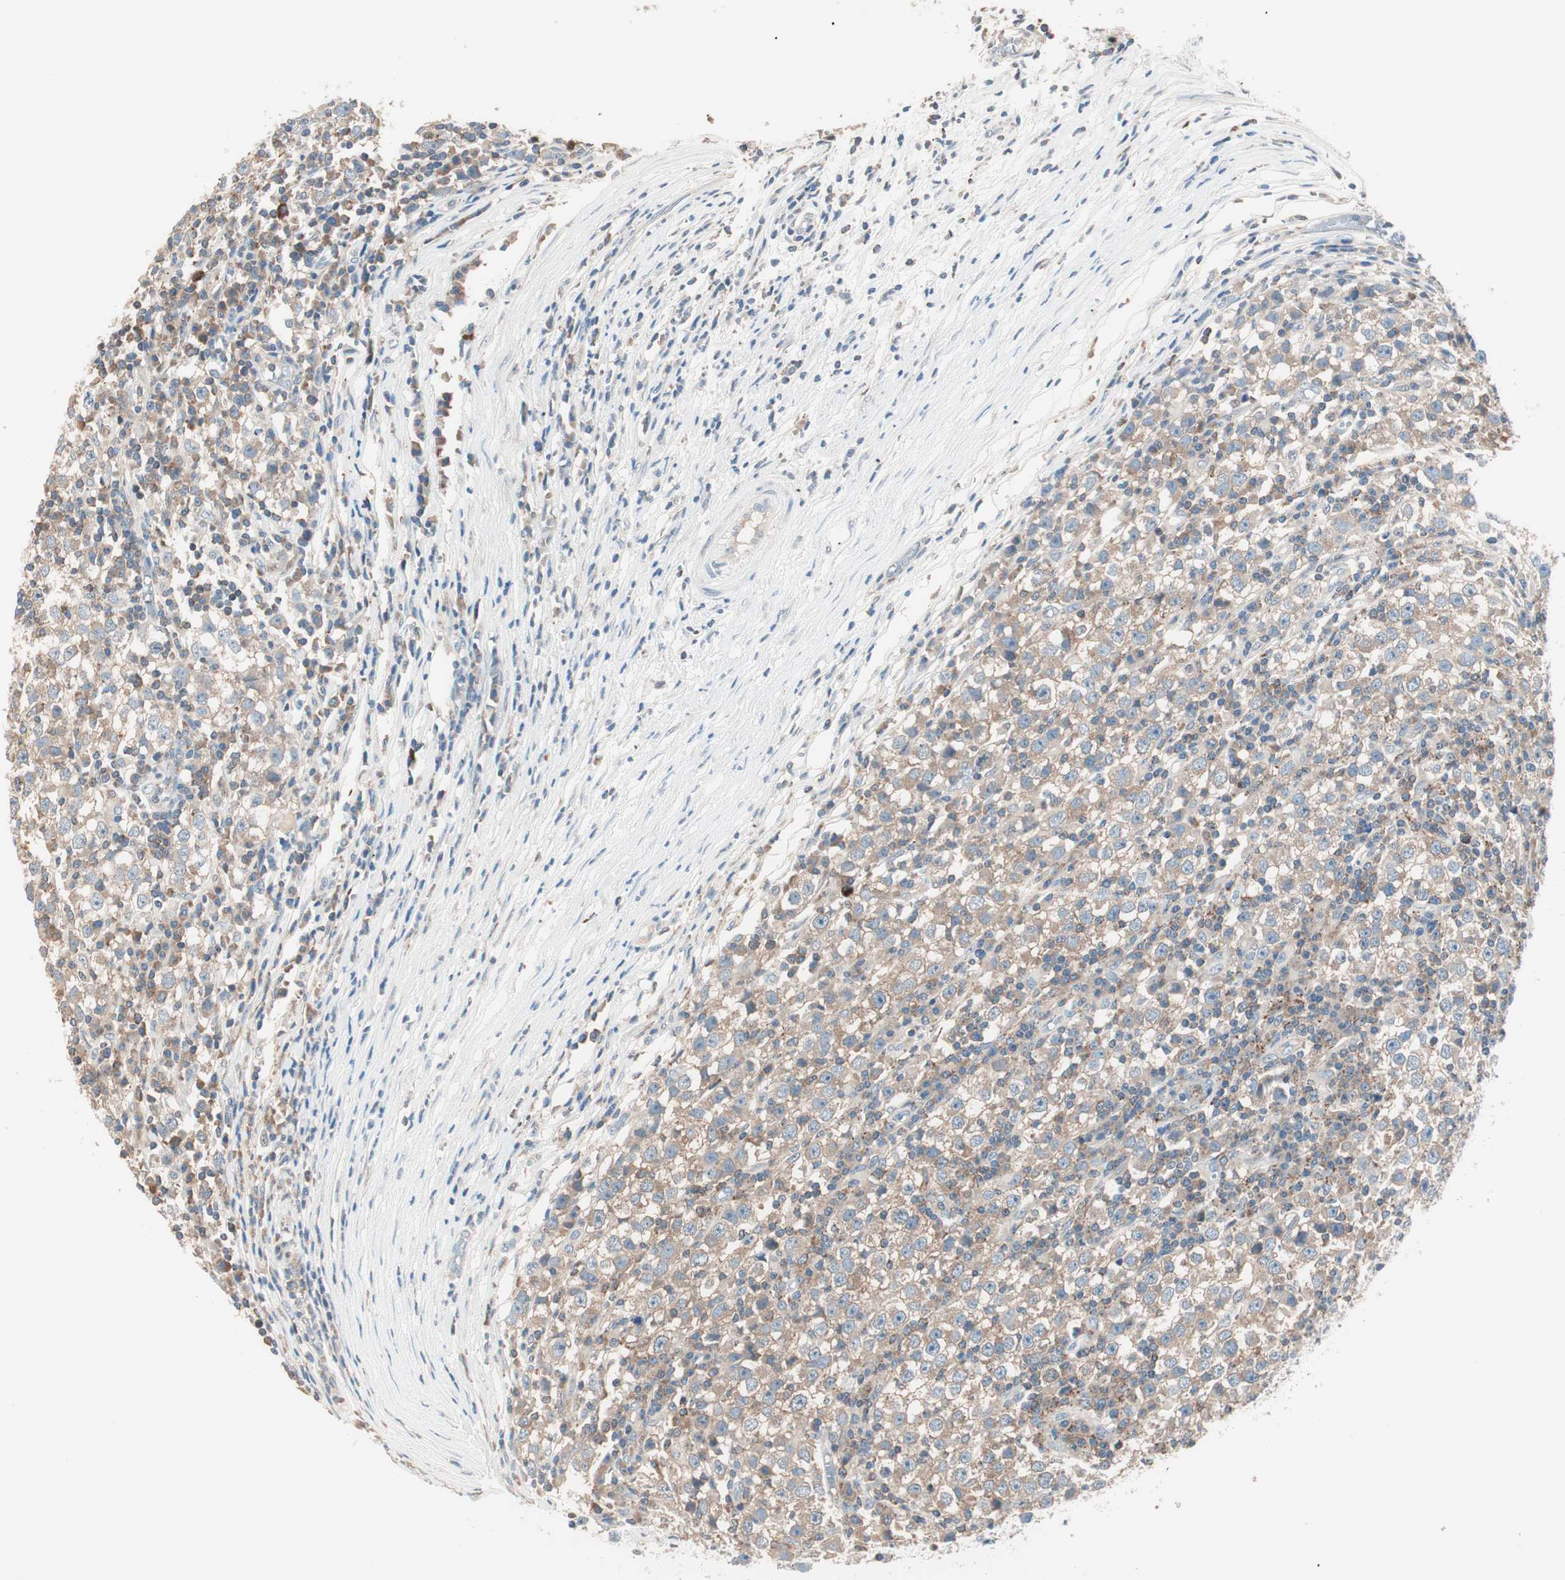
{"staining": {"intensity": "weak", "quantity": "25%-75%", "location": "cytoplasmic/membranous"}, "tissue": "testis cancer", "cell_type": "Tumor cells", "image_type": "cancer", "snomed": [{"axis": "morphology", "description": "Seminoma, NOS"}, {"axis": "topography", "description": "Testis"}], "caption": "A low amount of weak cytoplasmic/membranous staining is identified in about 25%-75% of tumor cells in seminoma (testis) tissue.", "gene": "RAD54B", "patient": {"sex": "male", "age": 65}}